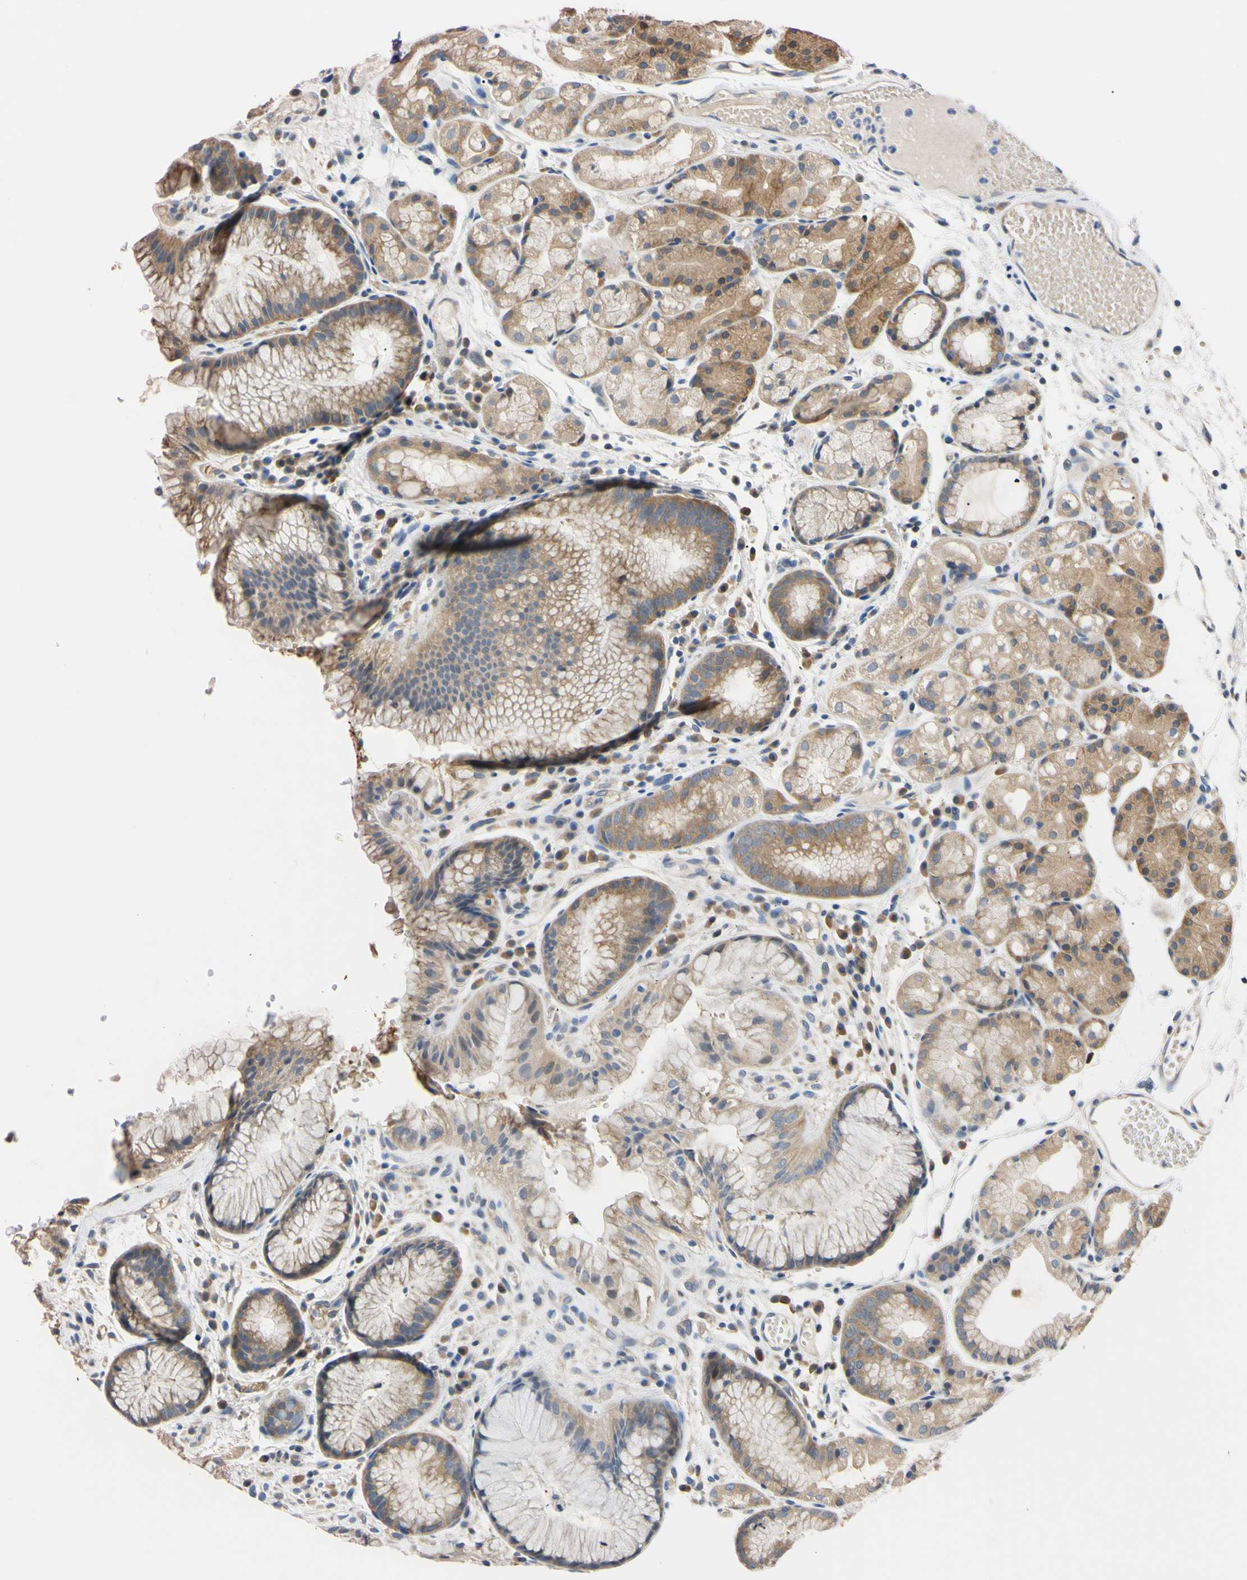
{"staining": {"intensity": "moderate", "quantity": "25%-75%", "location": "cytoplasmic/membranous"}, "tissue": "stomach", "cell_type": "Glandular cells", "image_type": "normal", "snomed": [{"axis": "morphology", "description": "Normal tissue, NOS"}, {"axis": "topography", "description": "Stomach, upper"}], "caption": "Benign stomach reveals moderate cytoplasmic/membranous expression in about 25%-75% of glandular cells.", "gene": "RARS1", "patient": {"sex": "male", "age": 72}}